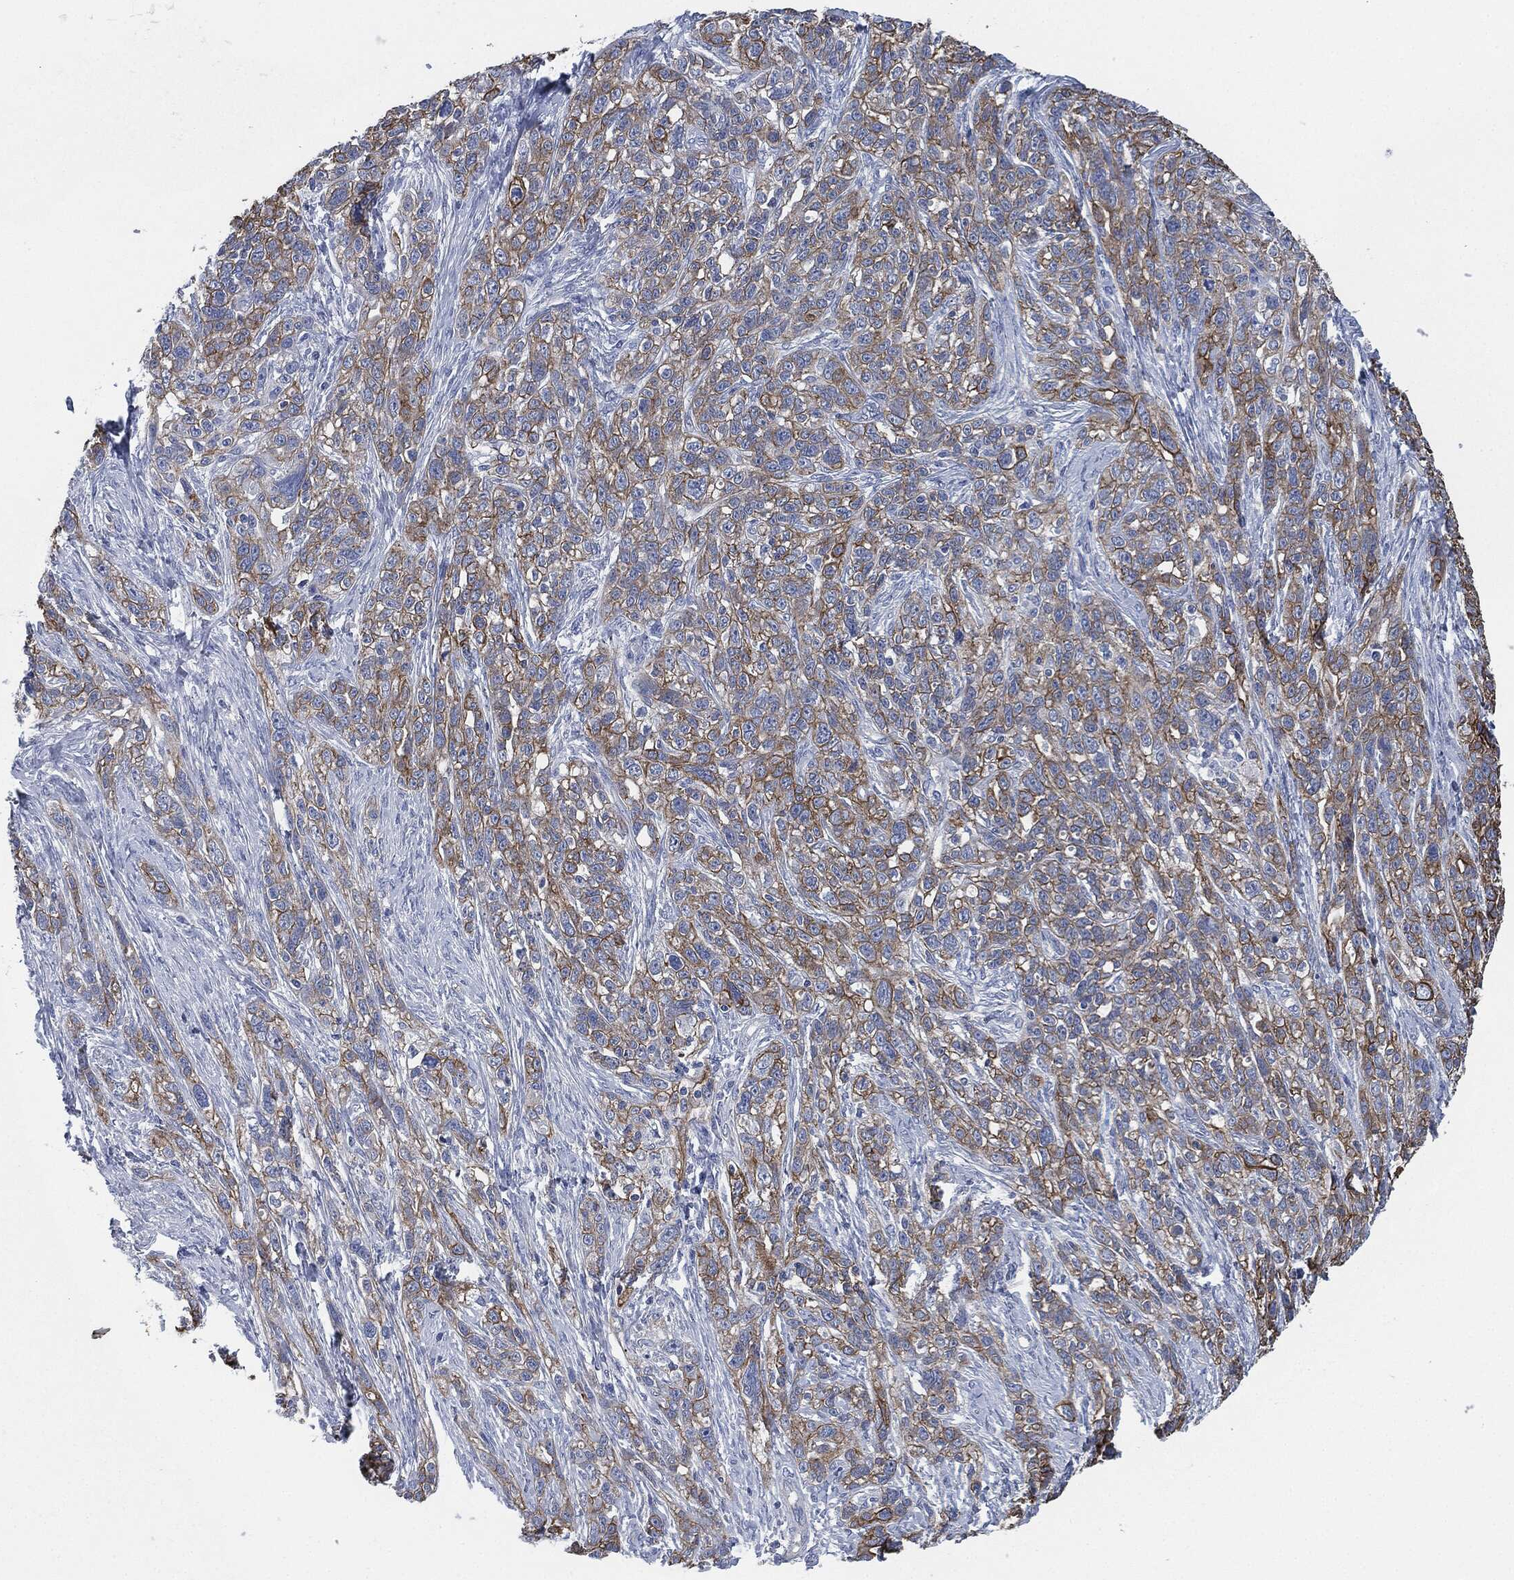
{"staining": {"intensity": "moderate", "quantity": "25%-75%", "location": "cytoplasmic/membranous"}, "tissue": "ovarian cancer", "cell_type": "Tumor cells", "image_type": "cancer", "snomed": [{"axis": "morphology", "description": "Cystadenocarcinoma, serous, NOS"}, {"axis": "topography", "description": "Ovary"}], "caption": "A brown stain labels moderate cytoplasmic/membranous staining of a protein in human ovarian cancer (serous cystadenocarcinoma) tumor cells. The protein is shown in brown color, while the nuclei are stained blue.", "gene": "SHROOM2", "patient": {"sex": "female", "age": 71}}